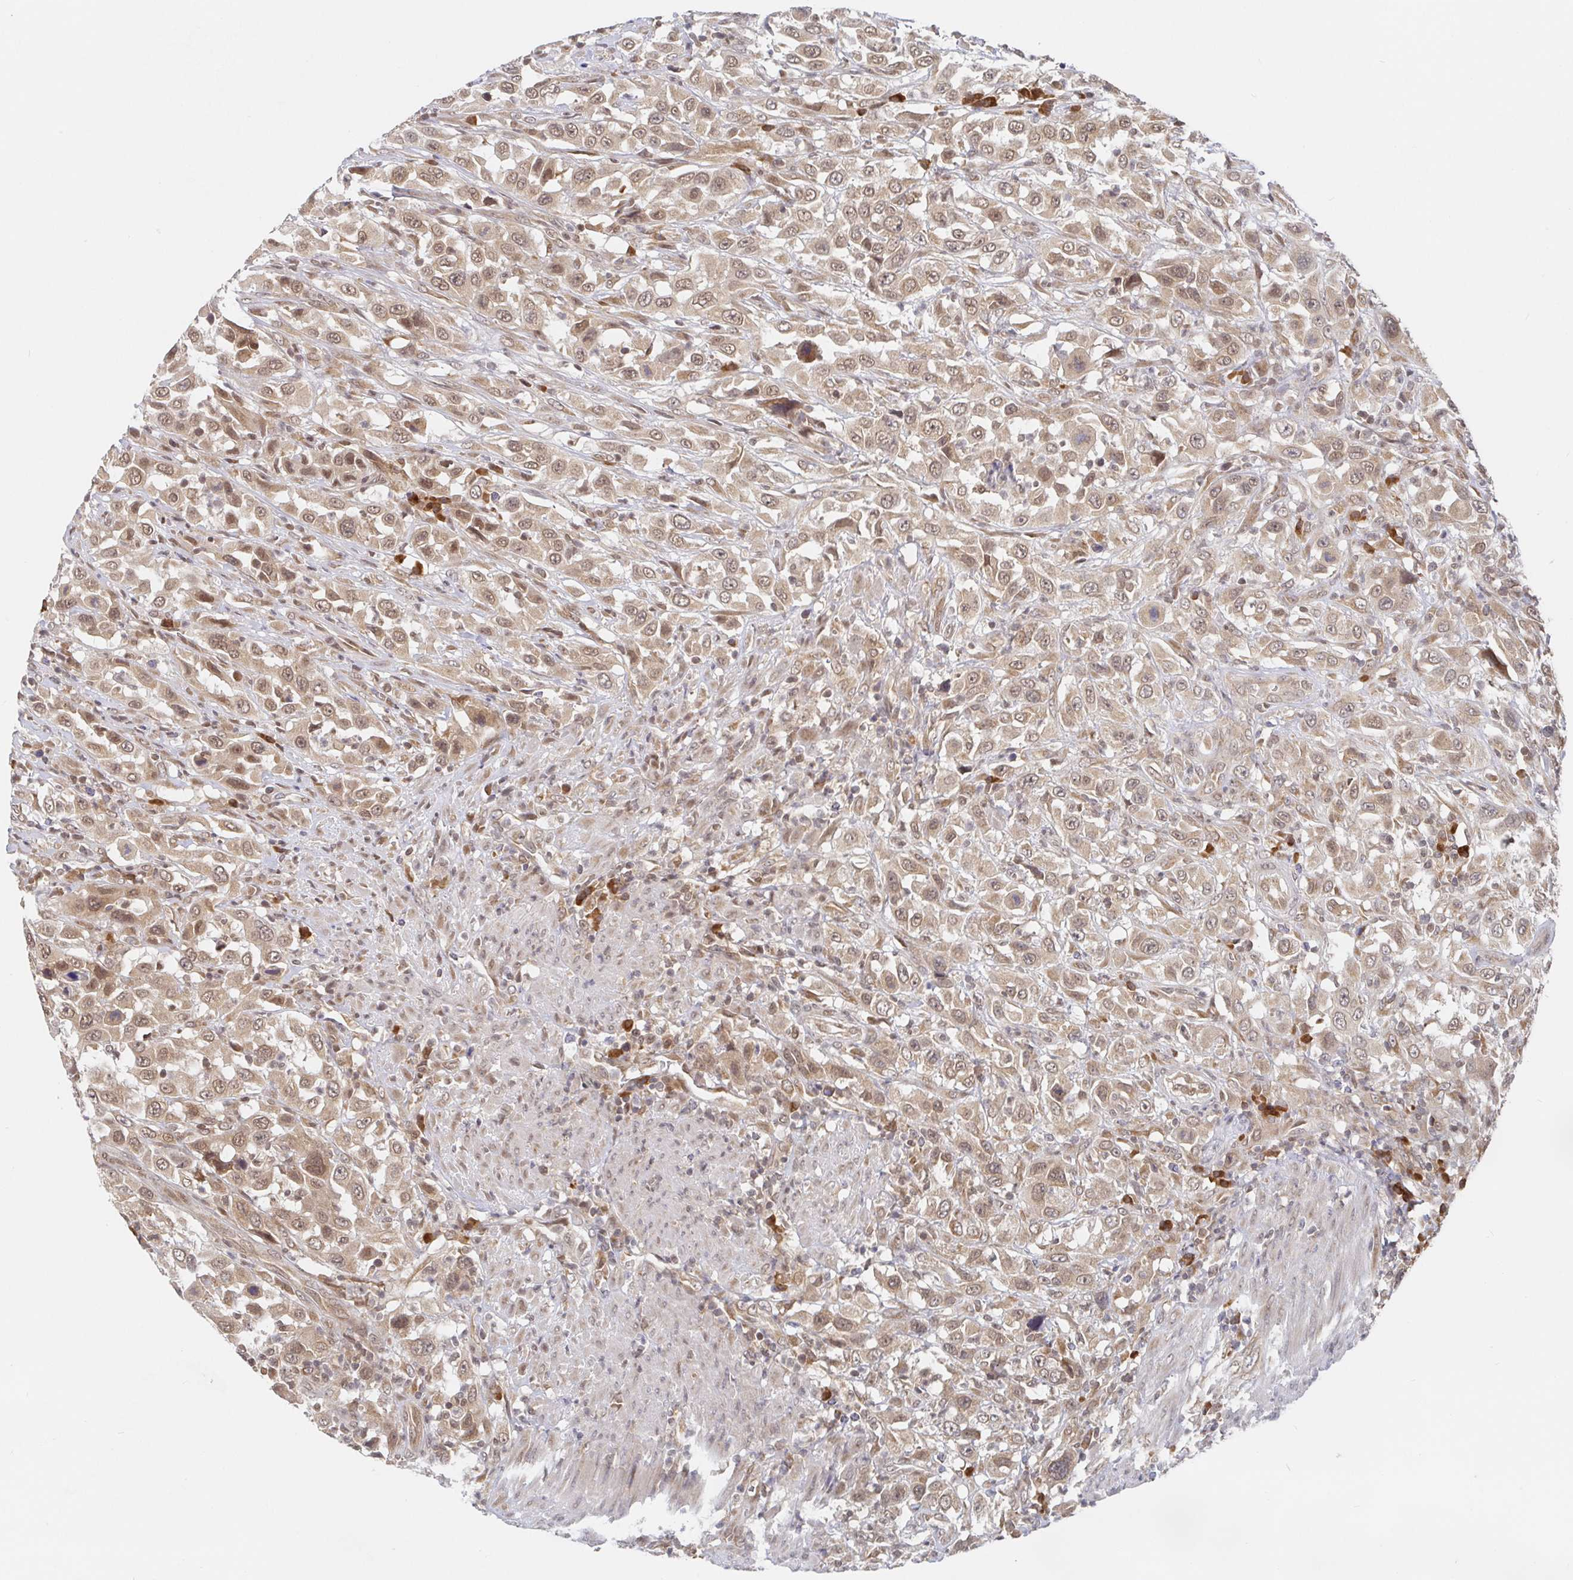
{"staining": {"intensity": "moderate", "quantity": ">75%", "location": "cytoplasmic/membranous,nuclear"}, "tissue": "urothelial cancer", "cell_type": "Tumor cells", "image_type": "cancer", "snomed": [{"axis": "morphology", "description": "Urothelial carcinoma, High grade"}, {"axis": "topography", "description": "Urinary bladder"}], "caption": "Immunohistochemical staining of human urothelial carcinoma (high-grade) shows medium levels of moderate cytoplasmic/membranous and nuclear positivity in approximately >75% of tumor cells.", "gene": "ALG1", "patient": {"sex": "male", "age": 61}}